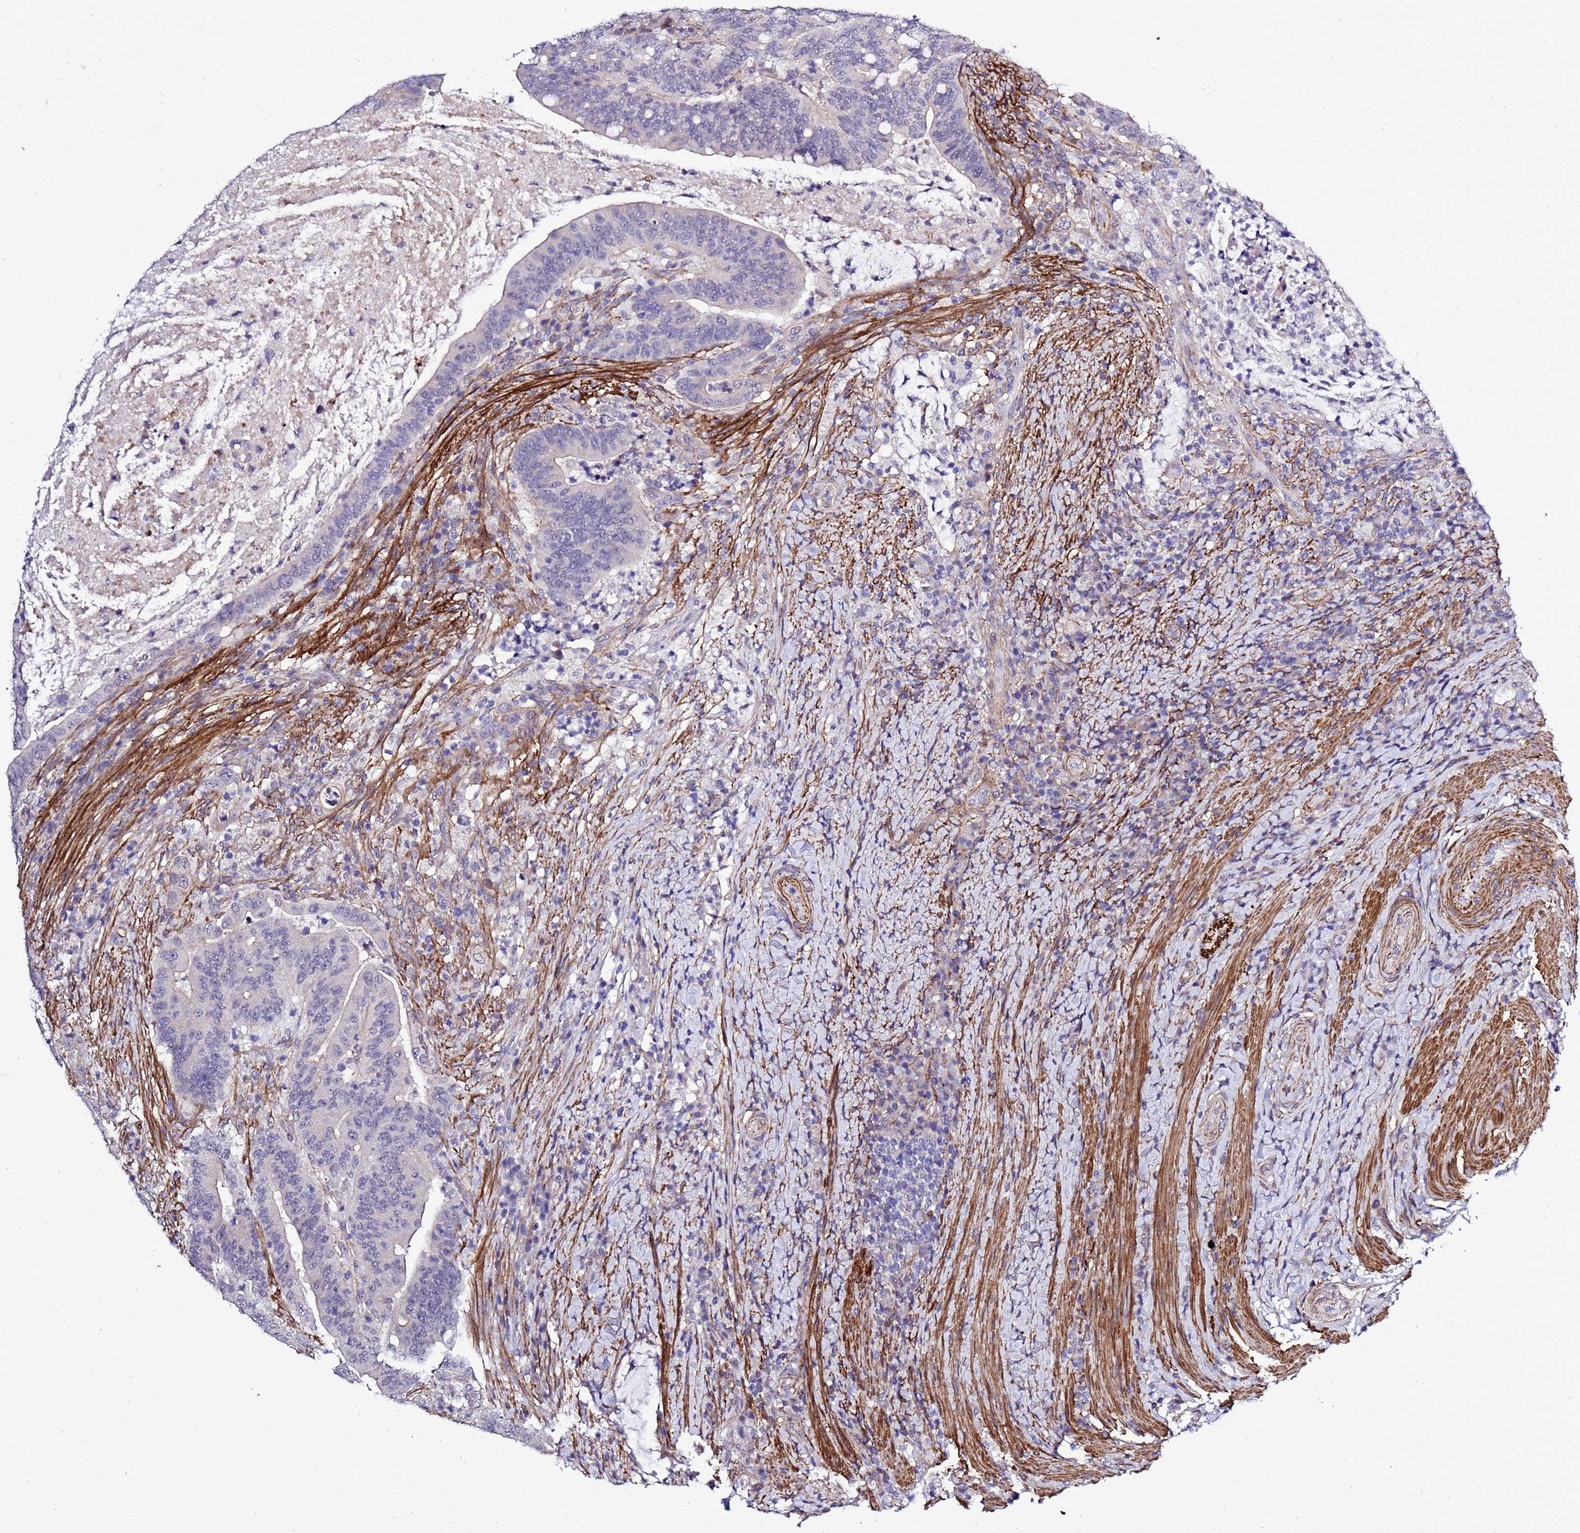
{"staining": {"intensity": "negative", "quantity": "none", "location": "none"}, "tissue": "colorectal cancer", "cell_type": "Tumor cells", "image_type": "cancer", "snomed": [{"axis": "morphology", "description": "Adenocarcinoma, NOS"}, {"axis": "topography", "description": "Colon"}], "caption": "Tumor cells are negative for protein expression in human colorectal cancer (adenocarcinoma). The staining was performed using DAB to visualize the protein expression in brown, while the nuclei were stained in blue with hematoxylin (Magnification: 20x).", "gene": "GZF1", "patient": {"sex": "female", "age": 66}}